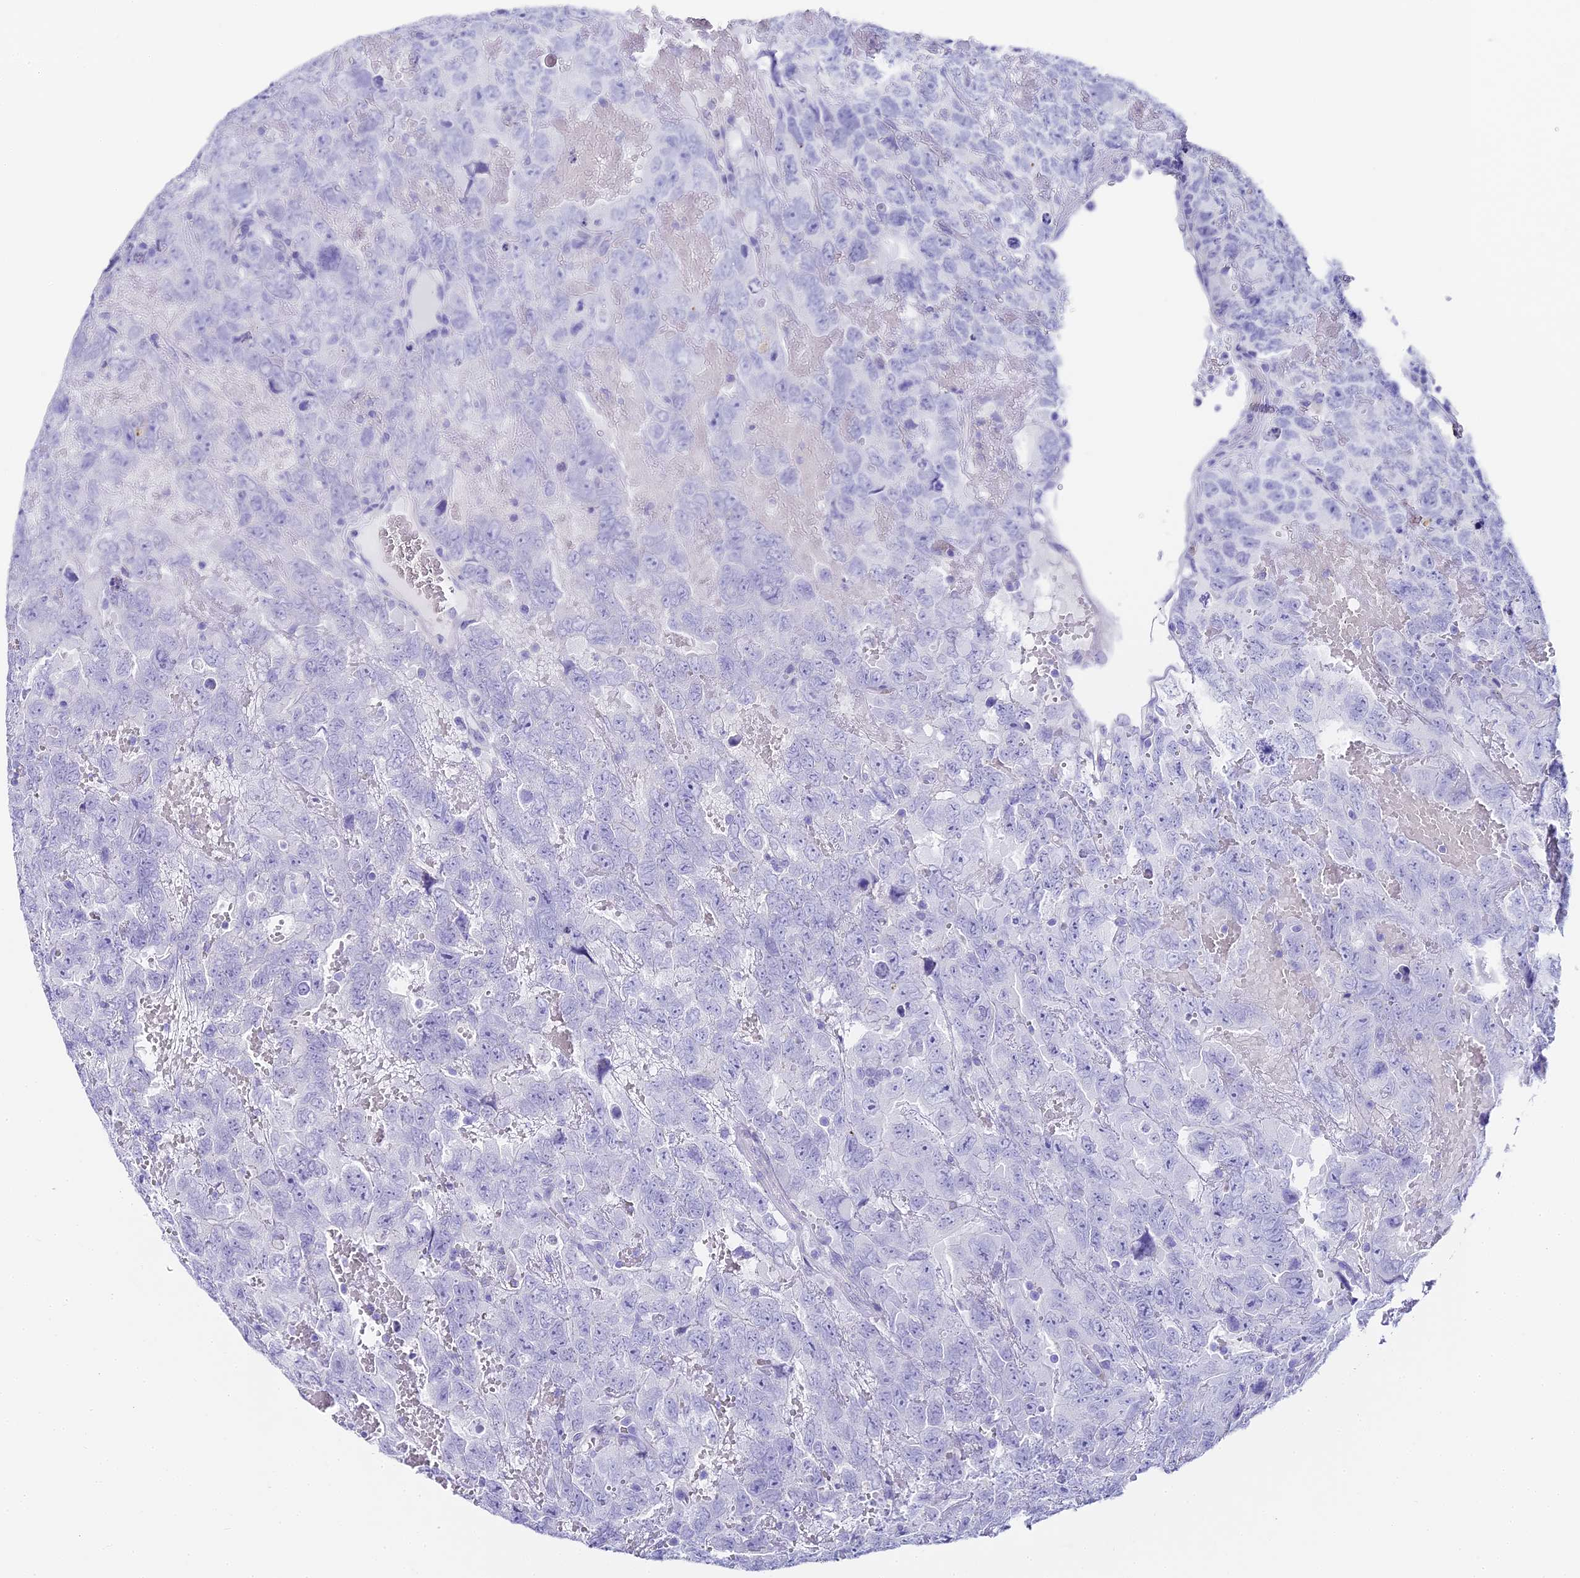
{"staining": {"intensity": "negative", "quantity": "none", "location": "none"}, "tissue": "testis cancer", "cell_type": "Tumor cells", "image_type": "cancer", "snomed": [{"axis": "morphology", "description": "Carcinoma, Embryonal, NOS"}, {"axis": "topography", "description": "Testis"}], "caption": "Image shows no significant protein positivity in tumor cells of testis cancer. (Immunohistochemistry, brightfield microscopy, high magnification).", "gene": "ABHD14A-ACY1", "patient": {"sex": "male", "age": 45}}